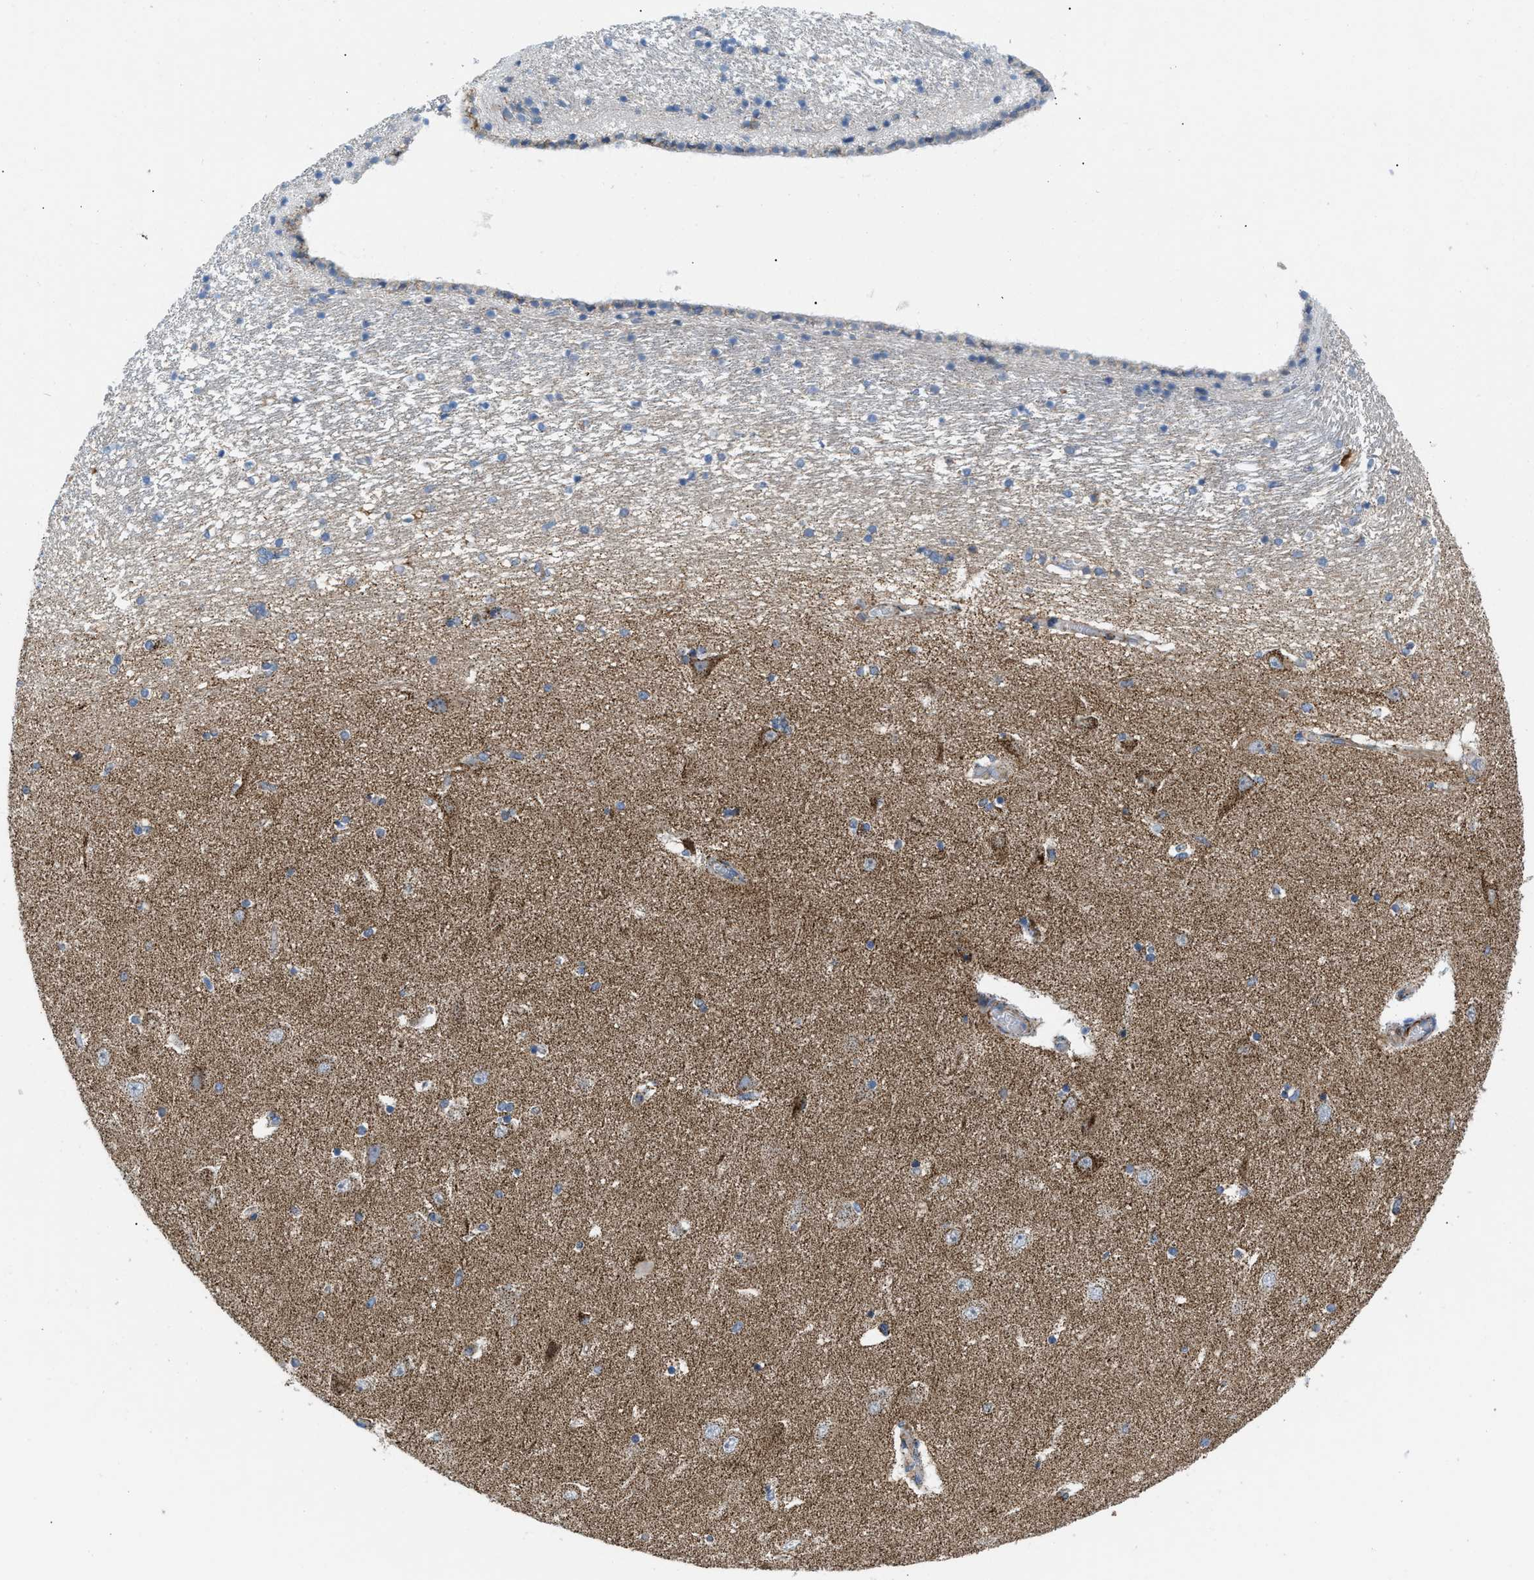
{"staining": {"intensity": "moderate", "quantity": "<25%", "location": "cytoplasmic/membranous"}, "tissue": "hippocampus", "cell_type": "Glial cells", "image_type": "normal", "snomed": [{"axis": "morphology", "description": "Normal tissue, NOS"}, {"axis": "topography", "description": "Hippocampus"}], "caption": "Protein staining reveals moderate cytoplasmic/membranous positivity in approximately <25% of glial cells in normal hippocampus.", "gene": "RBBP9", "patient": {"sex": "female", "age": 54}}